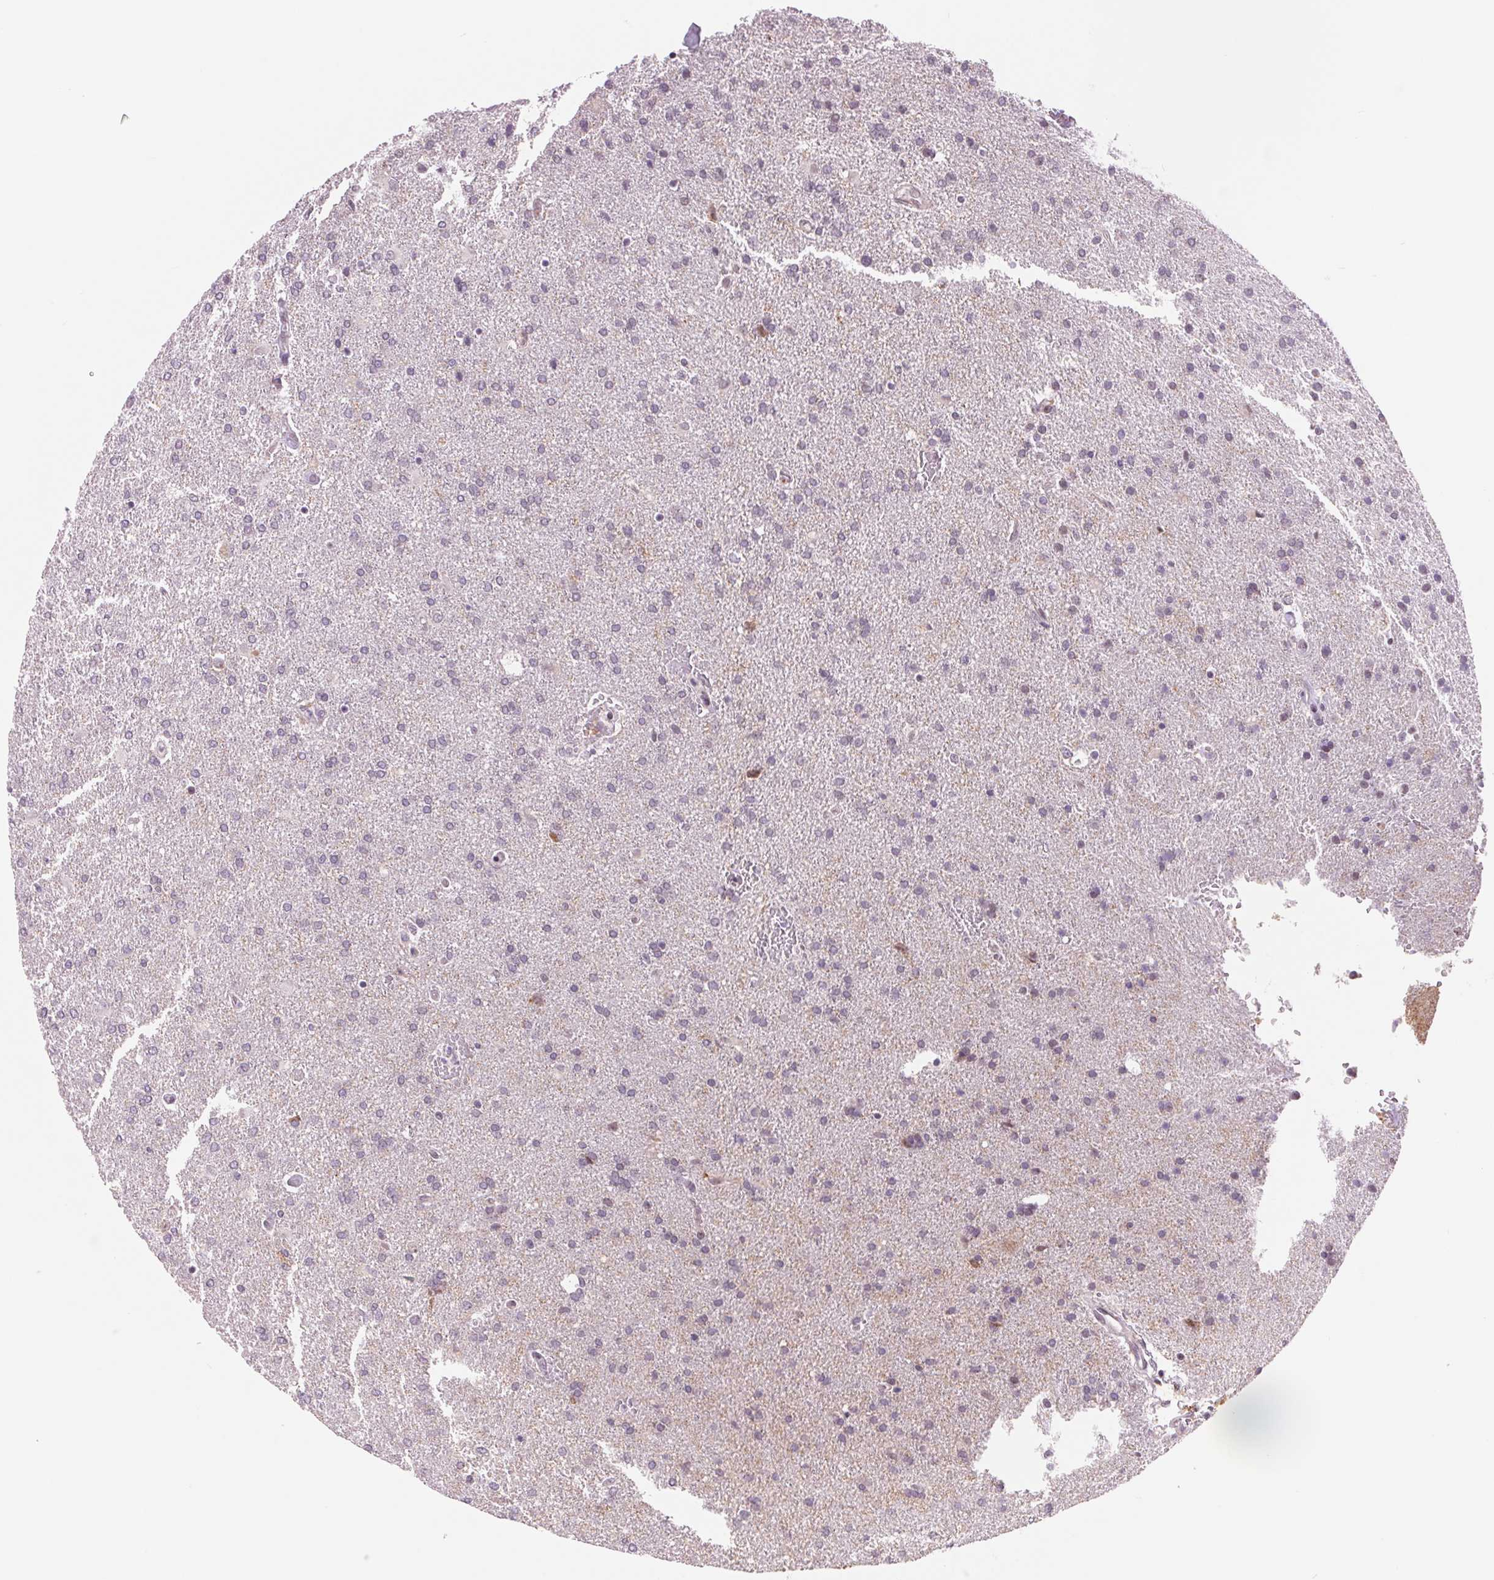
{"staining": {"intensity": "negative", "quantity": "none", "location": "none"}, "tissue": "glioma", "cell_type": "Tumor cells", "image_type": "cancer", "snomed": [{"axis": "morphology", "description": "Glioma, malignant, High grade"}, {"axis": "topography", "description": "Brain"}], "caption": "Immunohistochemistry of human glioma displays no positivity in tumor cells.", "gene": "ARHGAP32", "patient": {"sex": "male", "age": 68}}